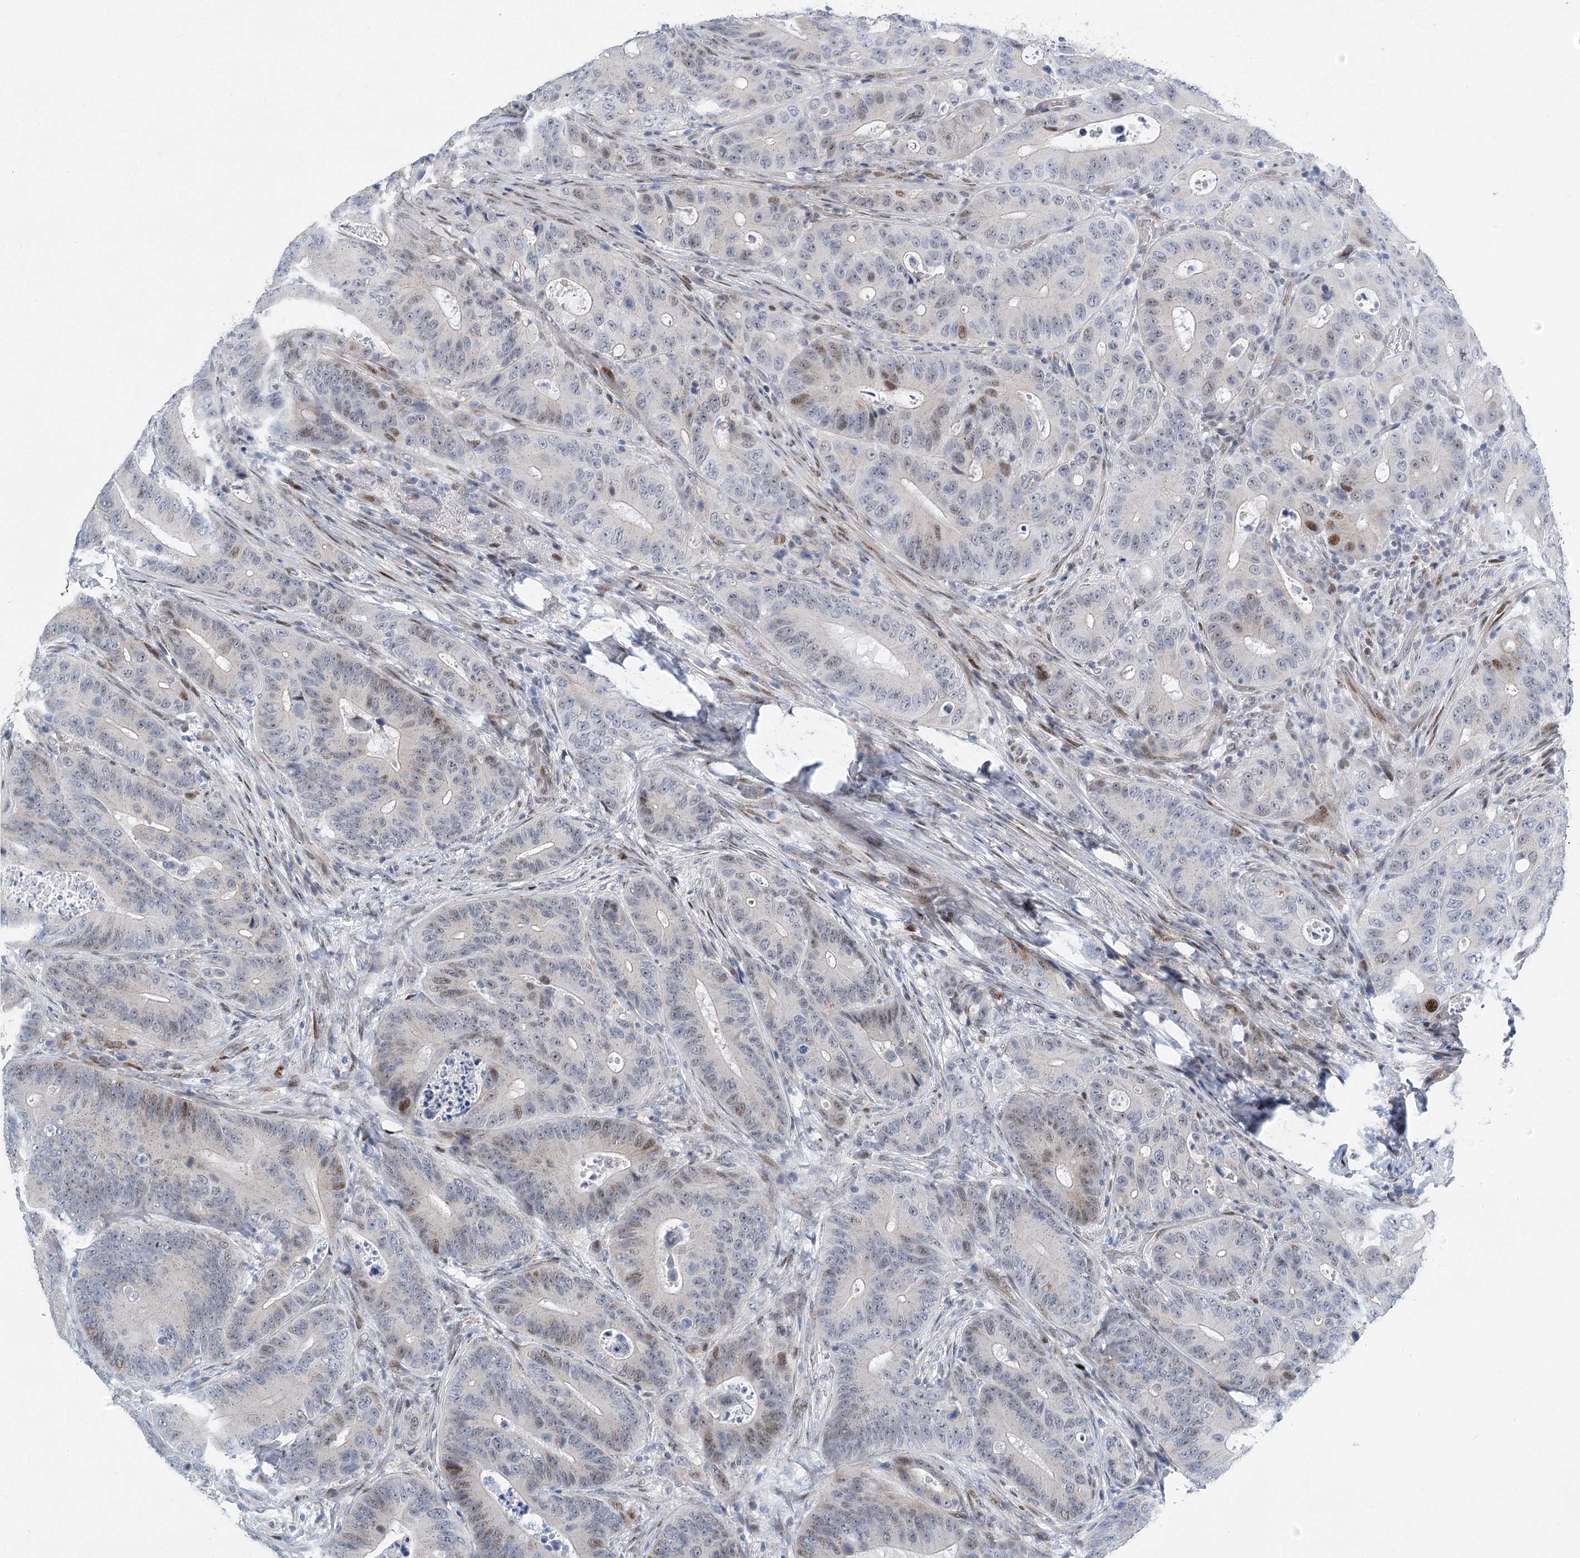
{"staining": {"intensity": "moderate", "quantity": "<25%", "location": "nuclear"}, "tissue": "colorectal cancer", "cell_type": "Tumor cells", "image_type": "cancer", "snomed": [{"axis": "morphology", "description": "Adenocarcinoma, NOS"}, {"axis": "topography", "description": "Colon"}], "caption": "Human colorectal adenocarcinoma stained with a protein marker reveals moderate staining in tumor cells.", "gene": "CAMTA1", "patient": {"sex": "male", "age": 83}}